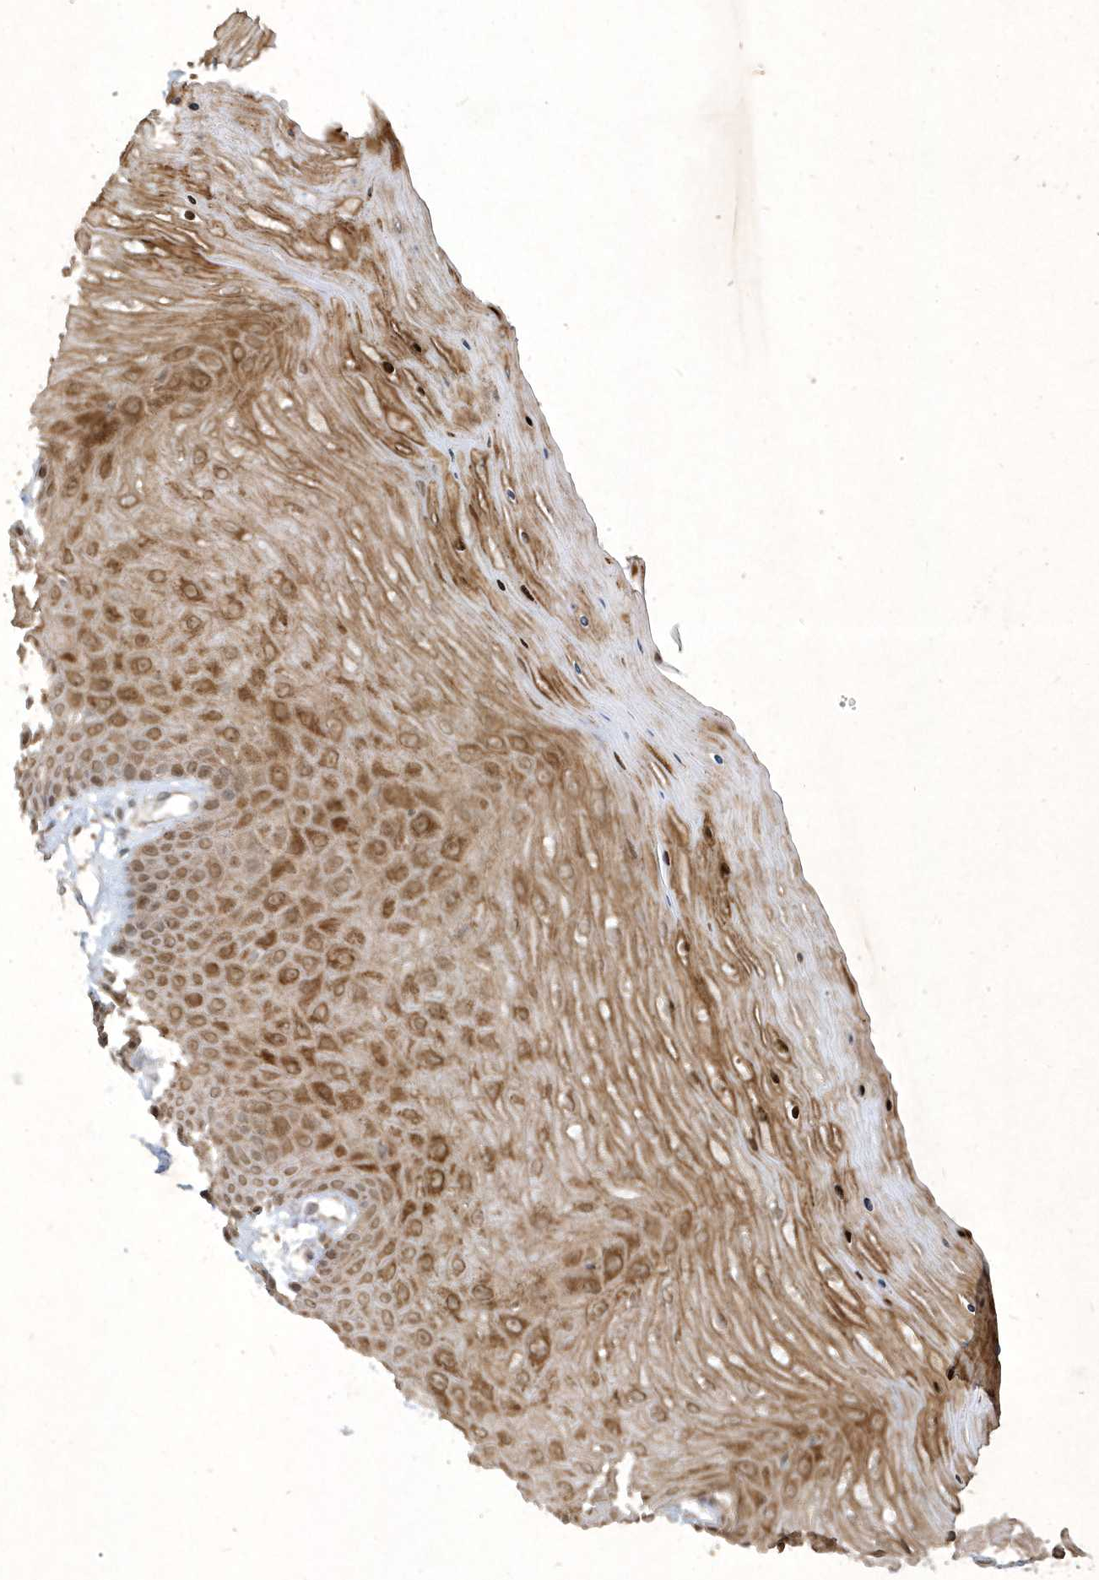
{"staining": {"intensity": "moderate", "quantity": "25%-75%", "location": "cytoplasmic/membranous"}, "tissue": "cervix", "cell_type": "Glandular cells", "image_type": "normal", "snomed": [{"axis": "morphology", "description": "Normal tissue, NOS"}, {"axis": "topography", "description": "Cervix"}], "caption": "Unremarkable cervix shows moderate cytoplasmic/membranous staining in approximately 25%-75% of glandular cells, visualized by immunohistochemistry. (DAB (3,3'-diaminobenzidine) IHC with brightfield microscopy, high magnification).", "gene": "ZNF213", "patient": {"sex": "female", "age": 55}}